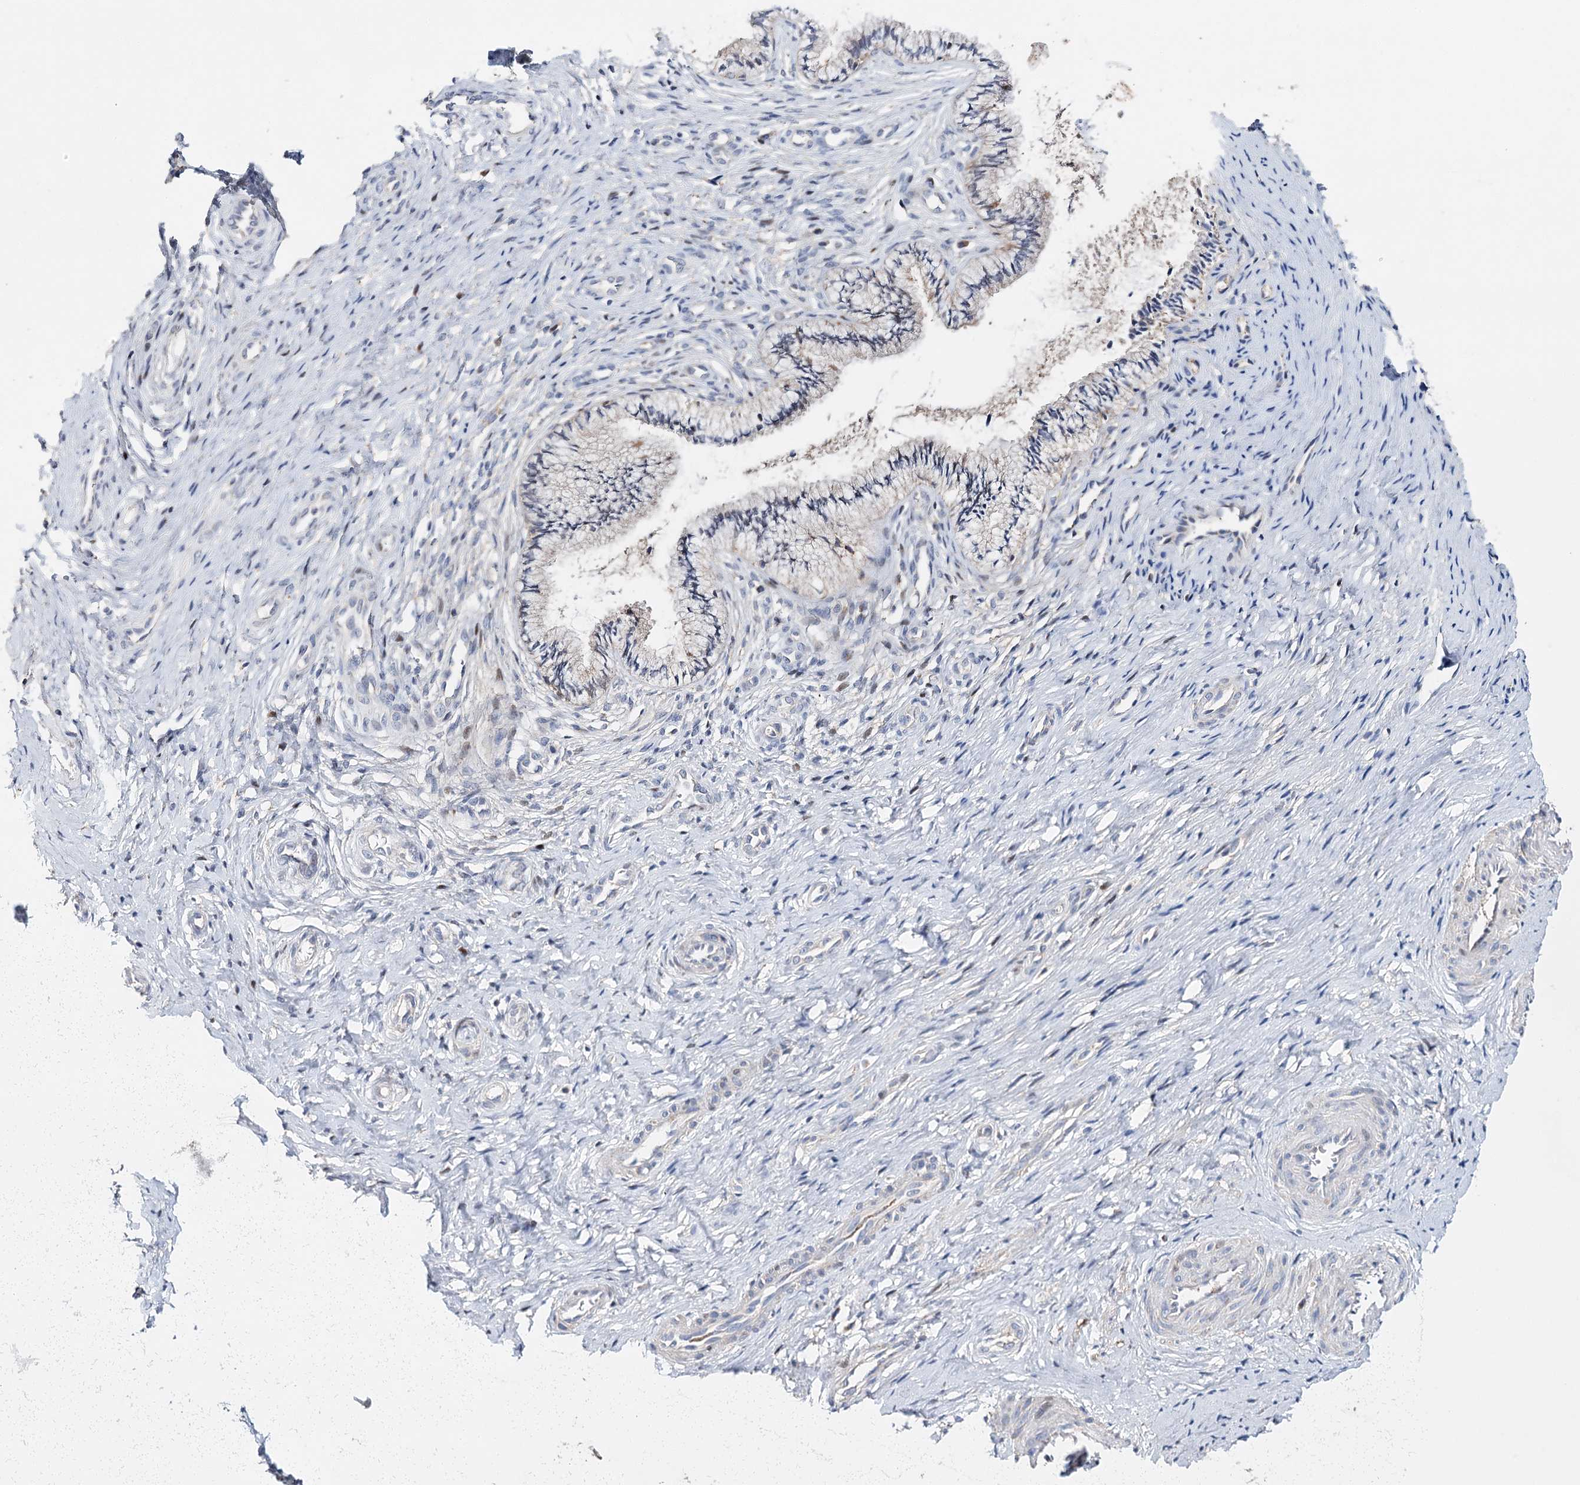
{"staining": {"intensity": "negative", "quantity": "none", "location": "none"}, "tissue": "cervix", "cell_type": "Glandular cells", "image_type": "normal", "snomed": [{"axis": "morphology", "description": "Normal tissue, NOS"}, {"axis": "topography", "description": "Cervix"}], "caption": "A high-resolution histopathology image shows IHC staining of benign cervix, which displays no significant positivity in glandular cells.", "gene": "CFAP46", "patient": {"sex": "female", "age": 36}}